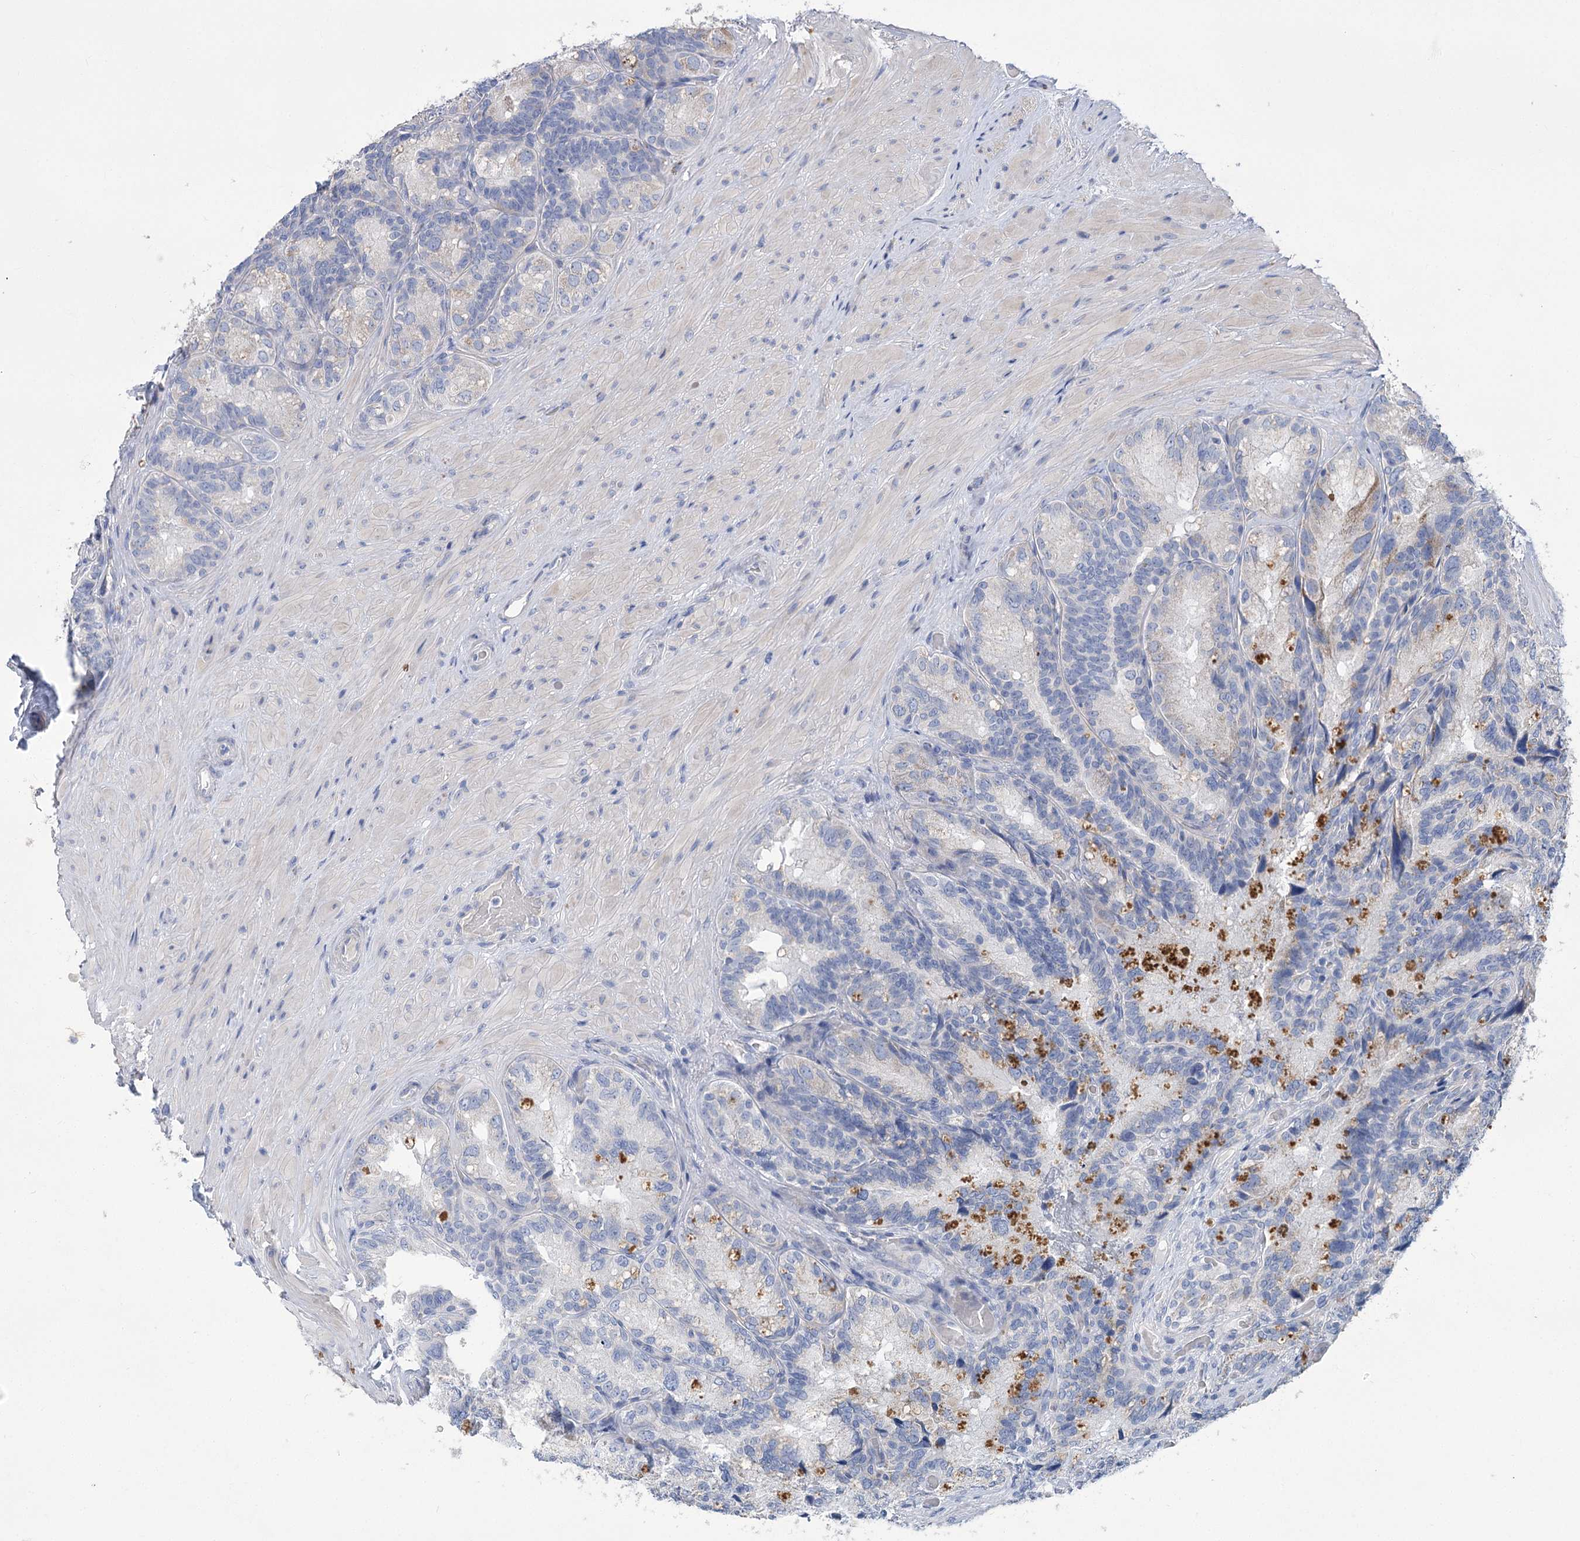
{"staining": {"intensity": "negative", "quantity": "none", "location": "none"}, "tissue": "seminal vesicle", "cell_type": "Glandular cells", "image_type": "normal", "snomed": [{"axis": "morphology", "description": "Normal tissue, NOS"}, {"axis": "topography", "description": "Seminal veicle"}], "caption": "Glandular cells show no significant expression in normal seminal vesicle. (DAB IHC visualized using brightfield microscopy, high magnification).", "gene": "SLC9A3", "patient": {"sex": "male", "age": 60}}